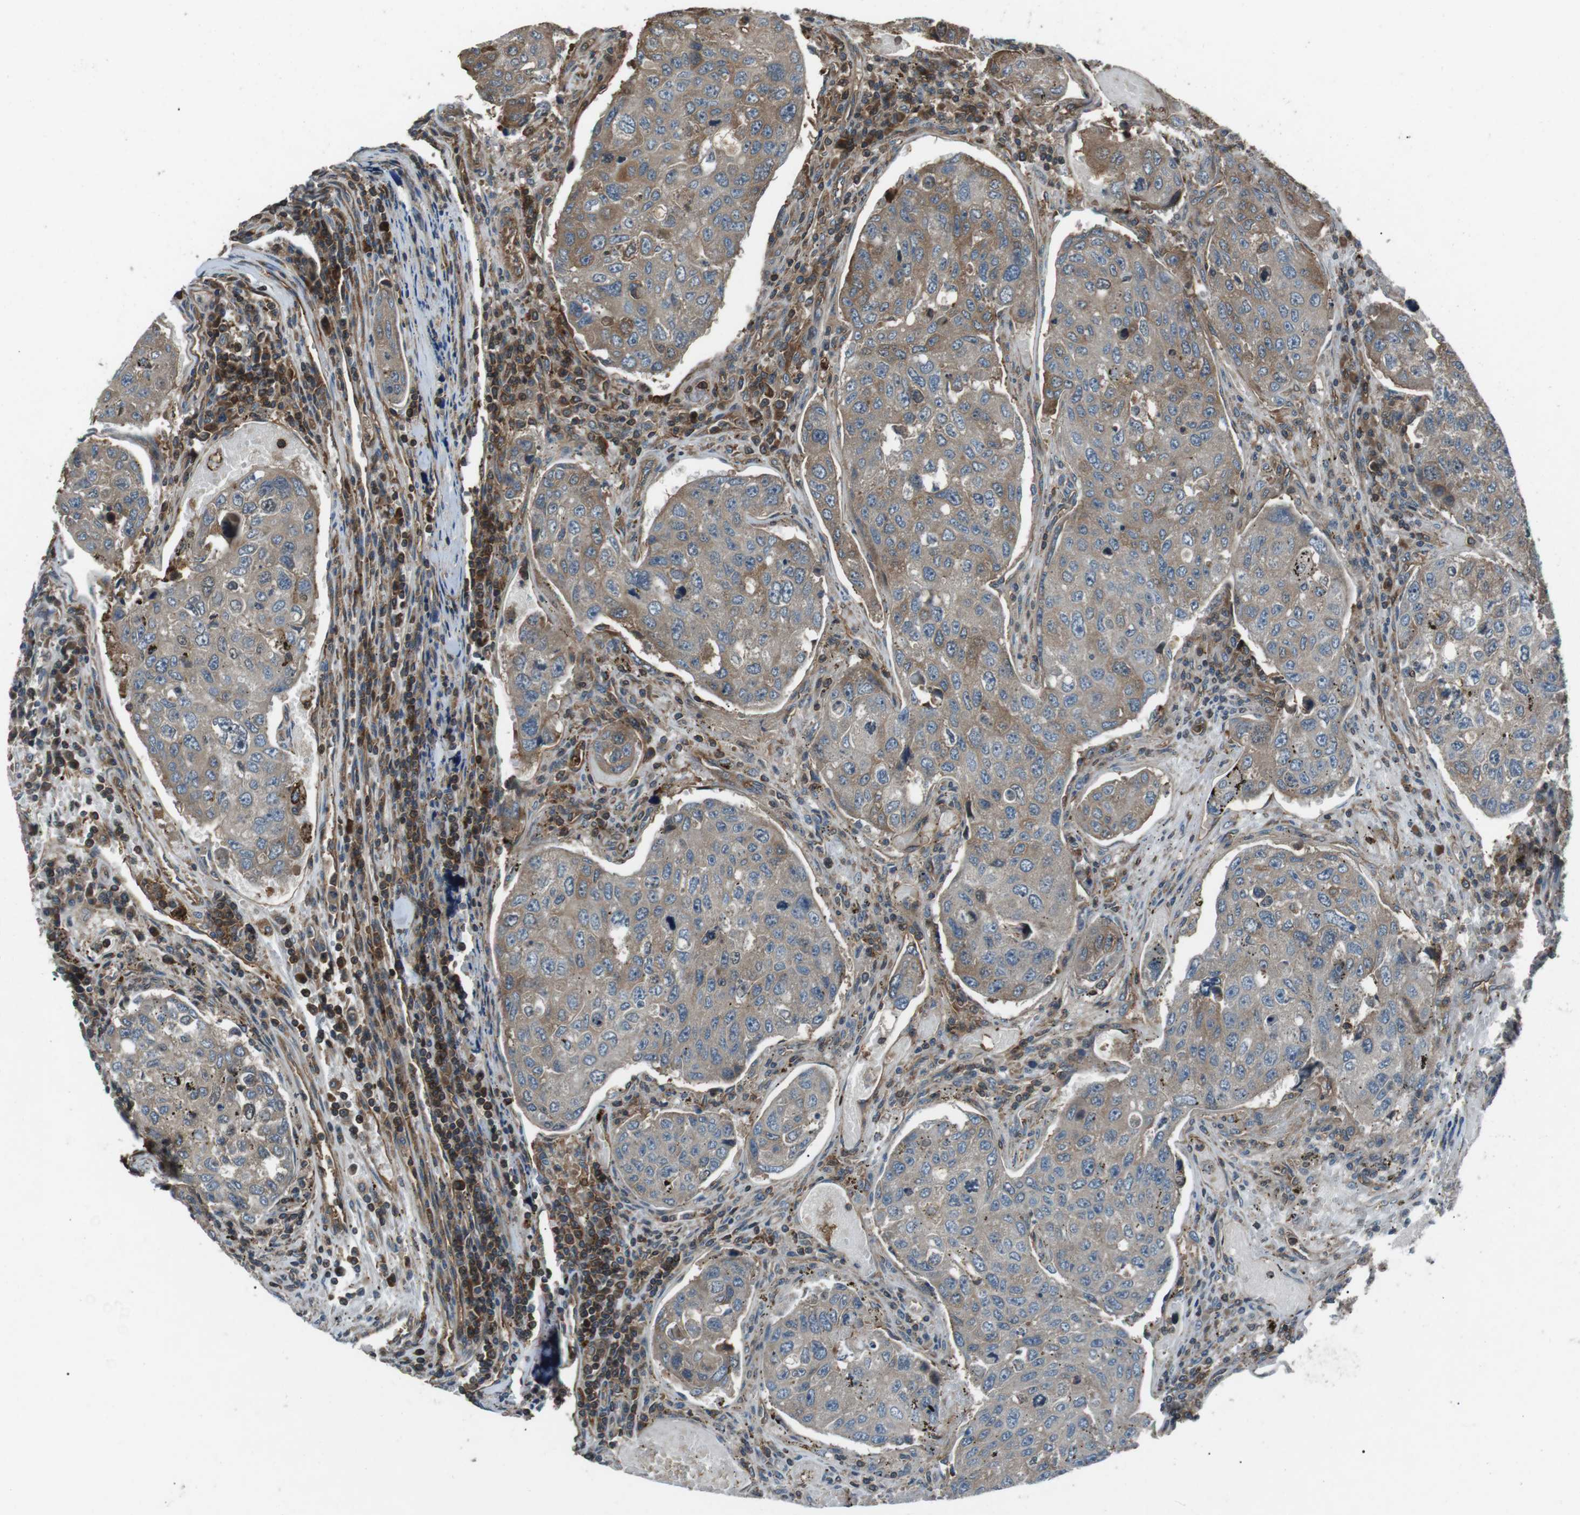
{"staining": {"intensity": "moderate", "quantity": "<25%", "location": "cytoplasmic/membranous"}, "tissue": "urothelial cancer", "cell_type": "Tumor cells", "image_type": "cancer", "snomed": [{"axis": "morphology", "description": "Urothelial carcinoma, High grade"}, {"axis": "topography", "description": "Lymph node"}, {"axis": "topography", "description": "Urinary bladder"}], "caption": "Urothelial cancer stained with a brown dye reveals moderate cytoplasmic/membranous positive positivity in about <25% of tumor cells.", "gene": "GPR161", "patient": {"sex": "male", "age": 51}}